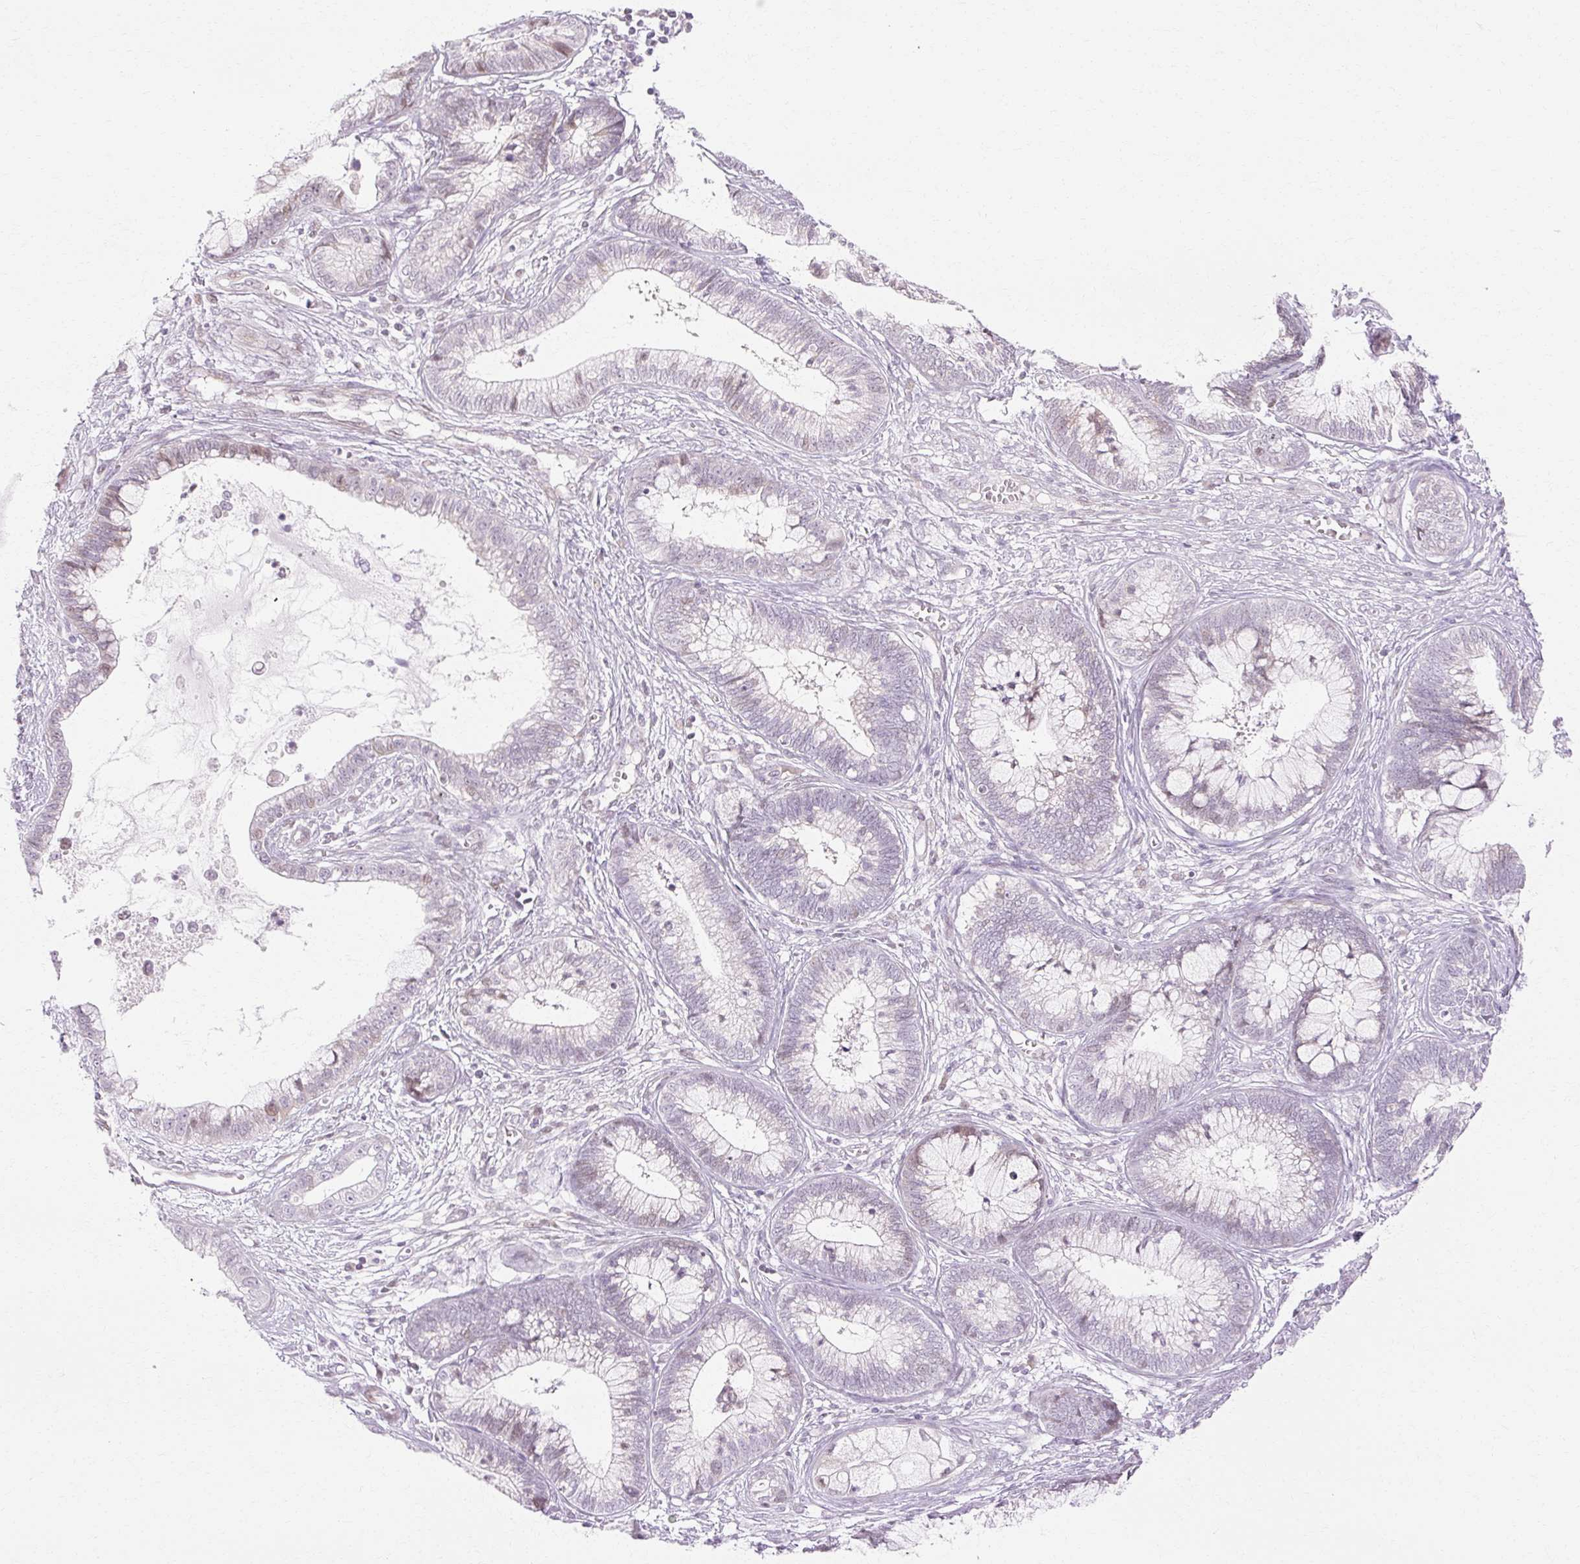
{"staining": {"intensity": "weak", "quantity": "<25%", "location": "cytoplasmic/membranous"}, "tissue": "cervical cancer", "cell_type": "Tumor cells", "image_type": "cancer", "snomed": [{"axis": "morphology", "description": "Adenocarcinoma, NOS"}, {"axis": "topography", "description": "Cervix"}], "caption": "Protein analysis of cervical cancer (adenocarcinoma) exhibits no significant staining in tumor cells.", "gene": "C3orf49", "patient": {"sex": "female", "age": 44}}